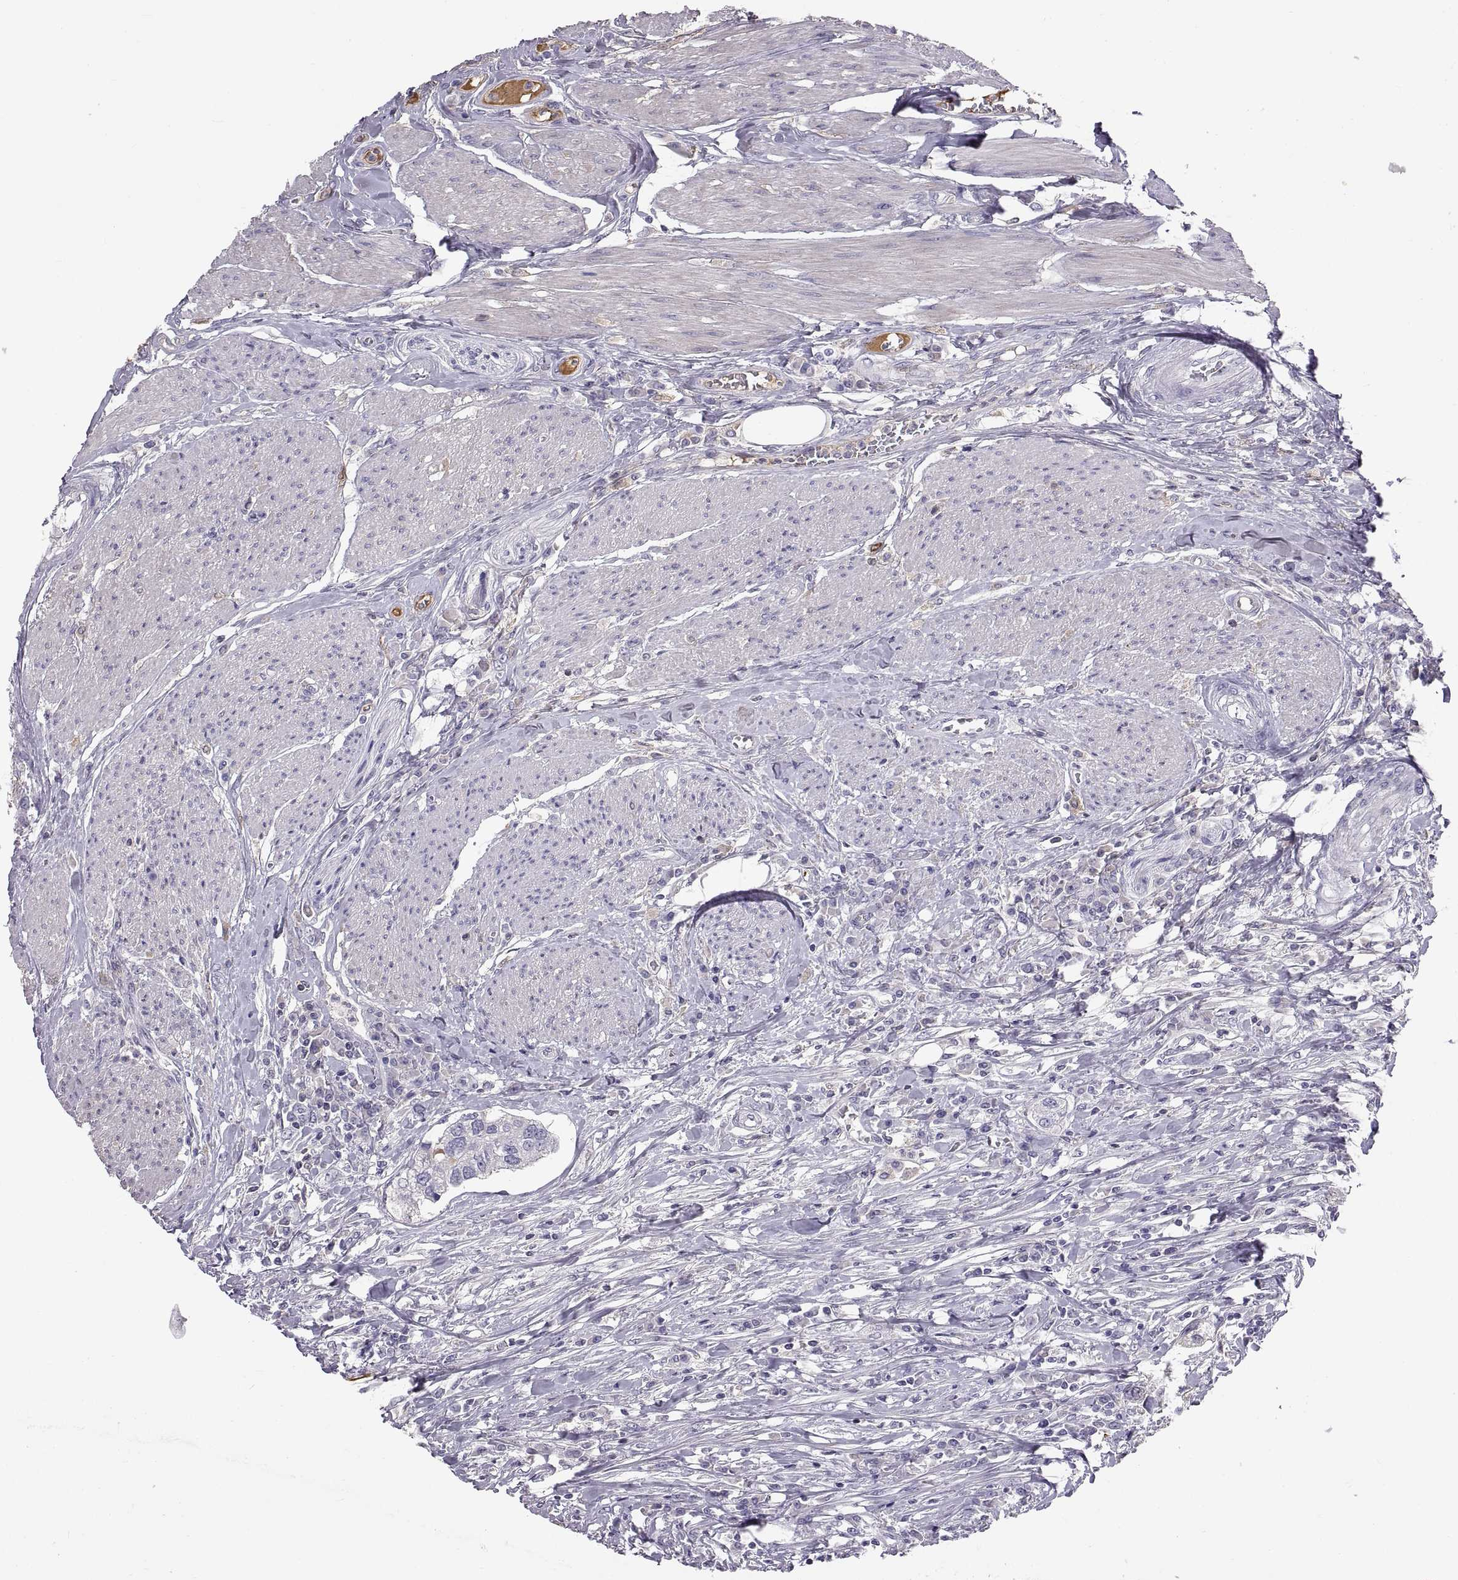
{"staining": {"intensity": "negative", "quantity": "none", "location": "none"}, "tissue": "urothelial cancer", "cell_type": "Tumor cells", "image_type": "cancer", "snomed": [{"axis": "morphology", "description": "Urothelial carcinoma, NOS"}, {"axis": "morphology", "description": "Urothelial carcinoma, High grade"}, {"axis": "topography", "description": "Urinary bladder"}], "caption": "An image of transitional cell carcinoma stained for a protein exhibits no brown staining in tumor cells.", "gene": "ADAM32", "patient": {"sex": "male", "age": 63}}